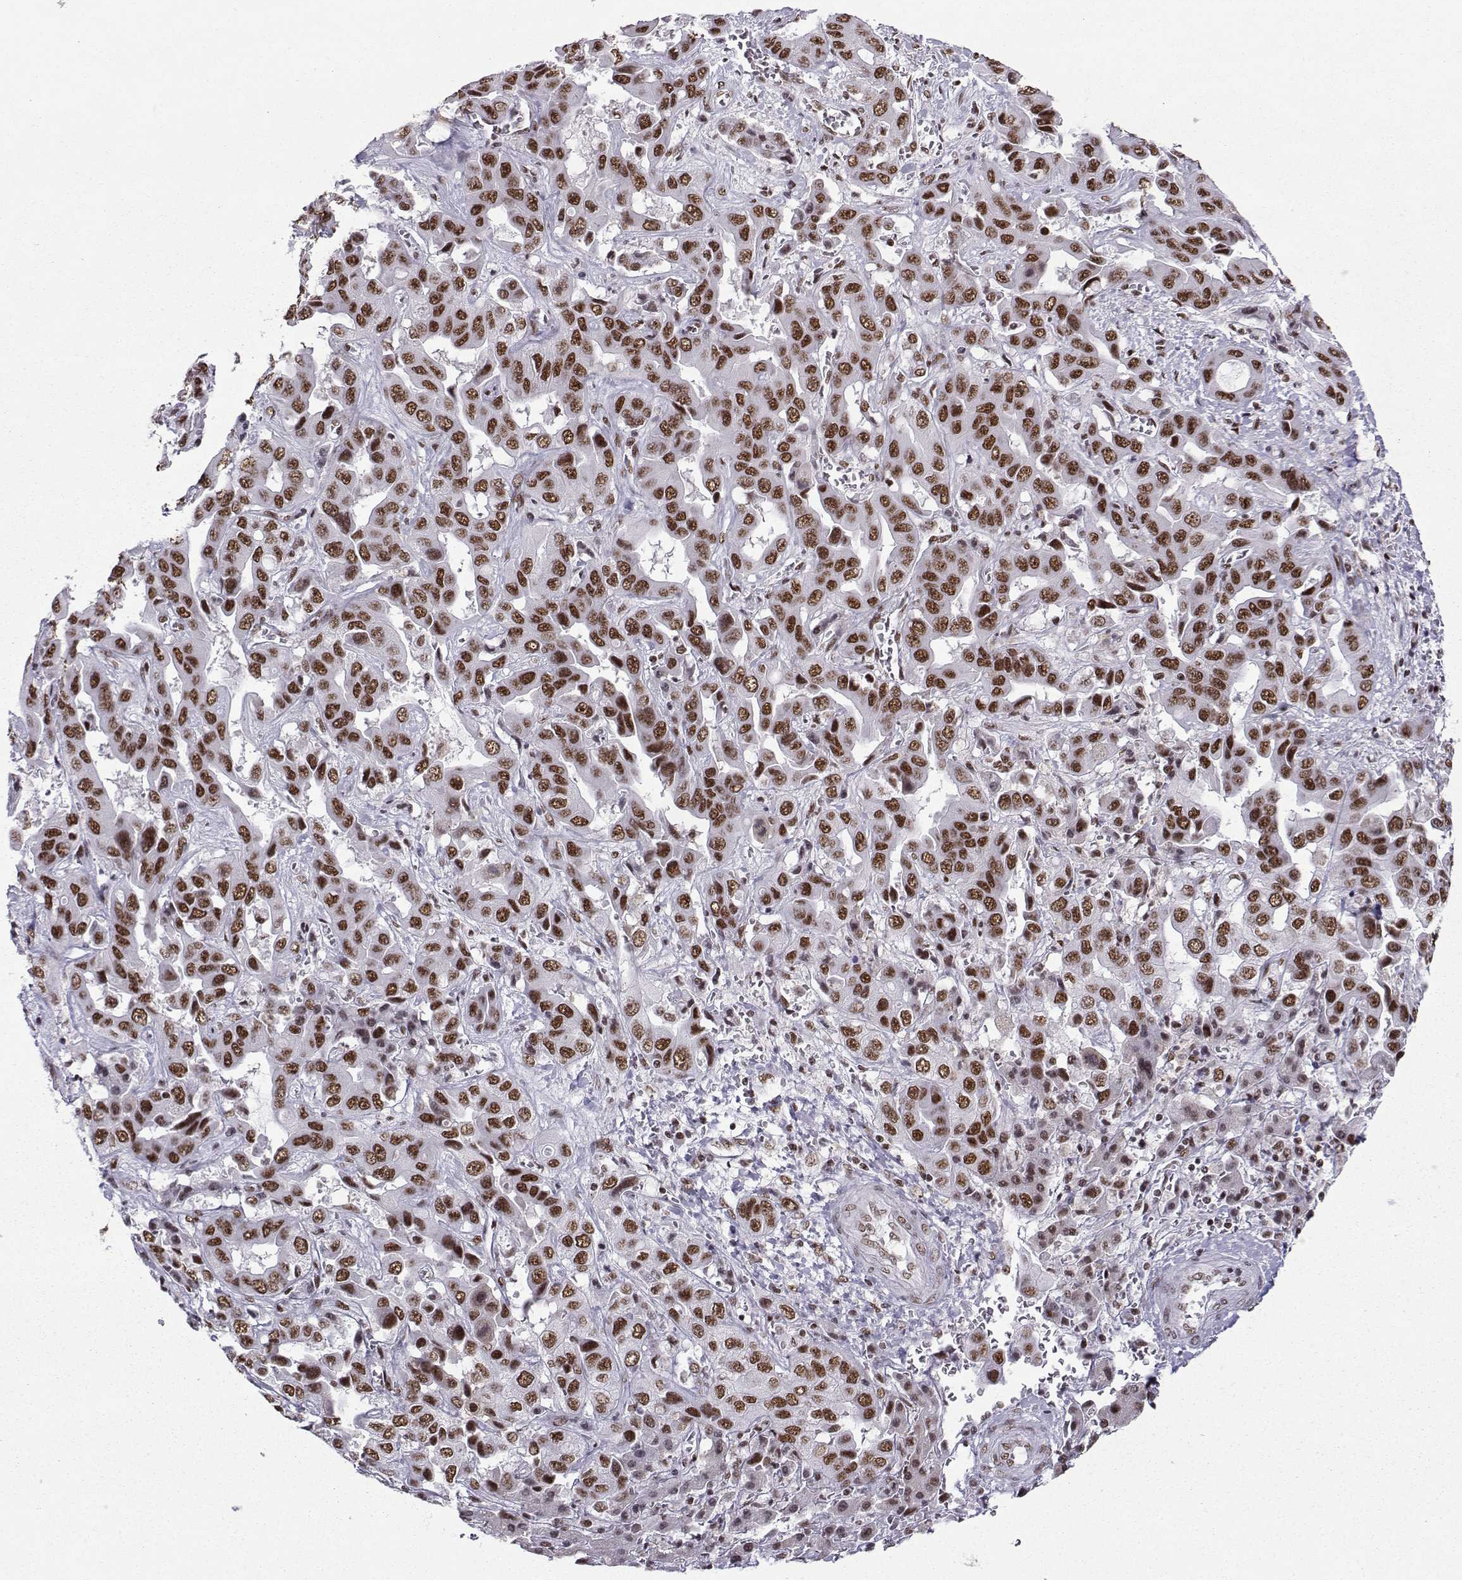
{"staining": {"intensity": "strong", "quantity": ">75%", "location": "nuclear"}, "tissue": "liver cancer", "cell_type": "Tumor cells", "image_type": "cancer", "snomed": [{"axis": "morphology", "description": "Cholangiocarcinoma"}, {"axis": "topography", "description": "Liver"}], "caption": "Immunohistochemistry (IHC) (DAB (3,3'-diaminobenzidine)) staining of liver cancer (cholangiocarcinoma) exhibits strong nuclear protein staining in approximately >75% of tumor cells. (Stains: DAB (3,3'-diaminobenzidine) in brown, nuclei in blue, Microscopy: brightfield microscopy at high magnification).", "gene": "SNRPB2", "patient": {"sex": "female", "age": 52}}